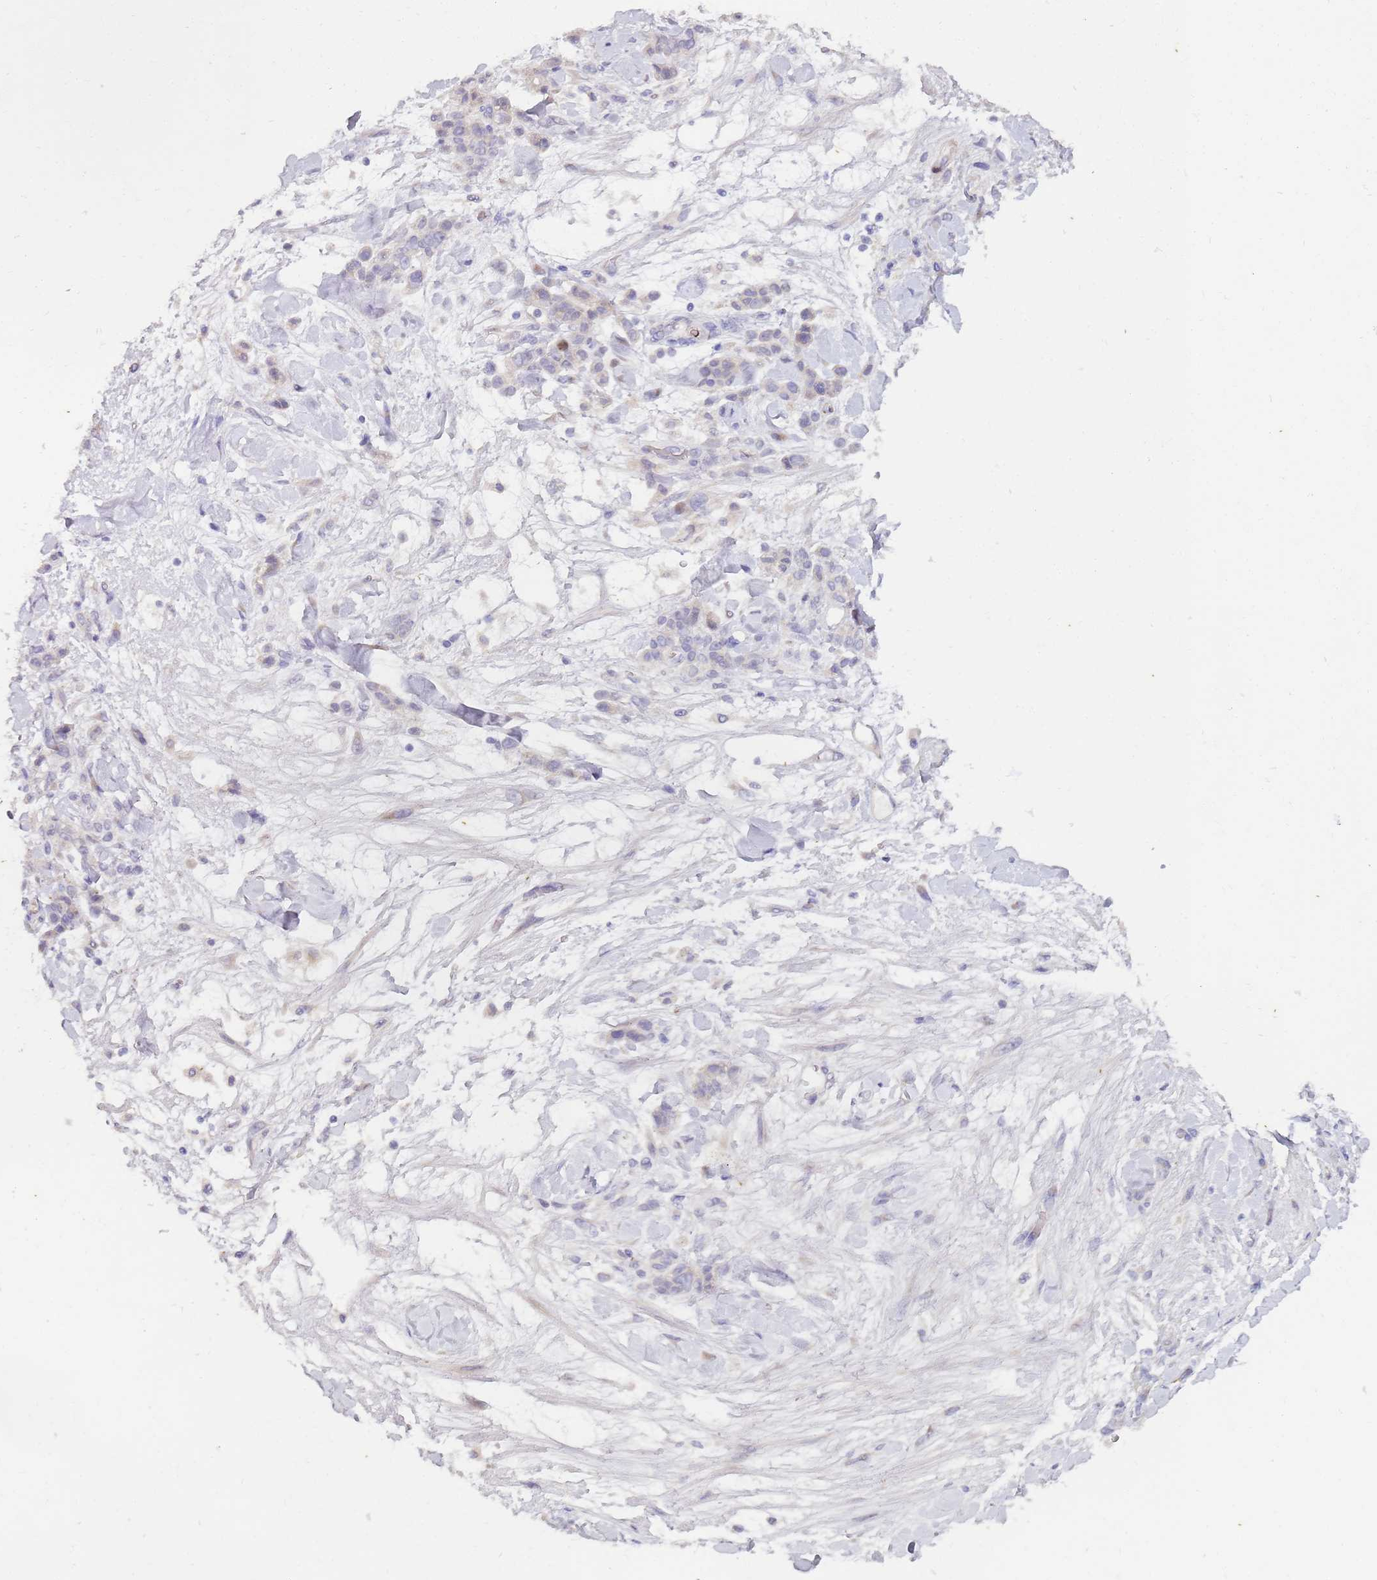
{"staining": {"intensity": "negative", "quantity": "none", "location": "none"}, "tissue": "stomach cancer", "cell_type": "Tumor cells", "image_type": "cancer", "snomed": [{"axis": "morphology", "description": "Normal tissue, NOS"}, {"axis": "morphology", "description": "Adenocarcinoma, NOS"}, {"axis": "topography", "description": "Stomach"}], "caption": "Stomach cancer was stained to show a protein in brown. There is no significant positivity in tumor cells. (DAB (3,3'-diaminobenzidine) IHC with hematoxylin counter stain).", "gene": "NMUR2", "patient": {"sex": "male", "age": 82}}